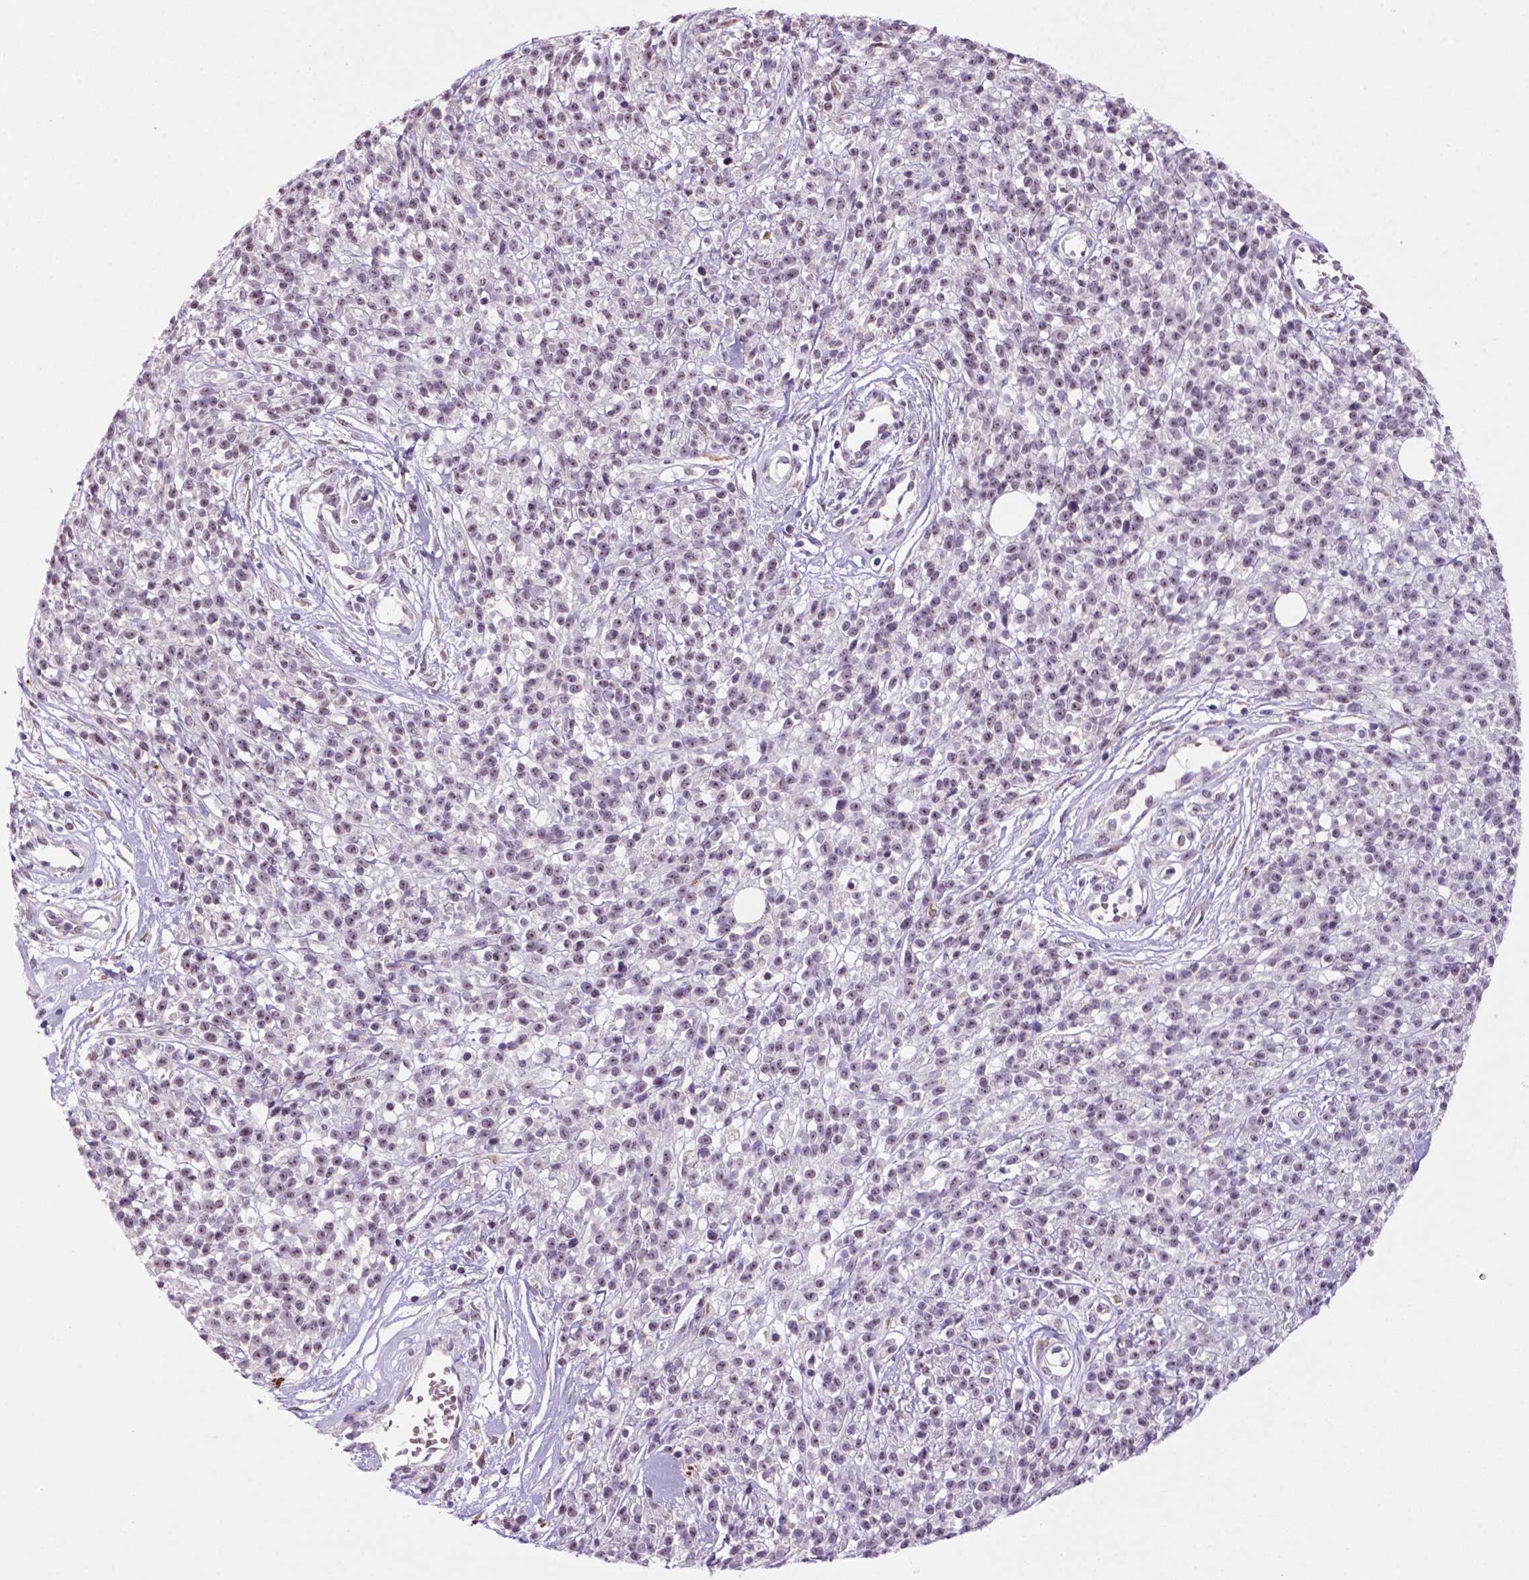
{"staining": {"intensity": "weak", "quantity": ">75%", "location": "nuclear"}, "tissue": "melanoma", "cell_type": "Tumor cells", "image_type": "cancer", "snomed": [{"axis": "morphology", "description": "Malignant melanoma, NOS"}, {"axis": "topography", "description": "Skin"}, {"axis": "topography", "description": "Skin of trunk"}], "caption": "This micrograph reveals malignant melanoma stained with immunohistochemistry to label a protein in brown. The nuclear of tumor cells show weak positivity for the protein. Nuclei are counter-stained blue.", "gene": "C18orf21", "patient": {"sex": "male", "age": 74}}